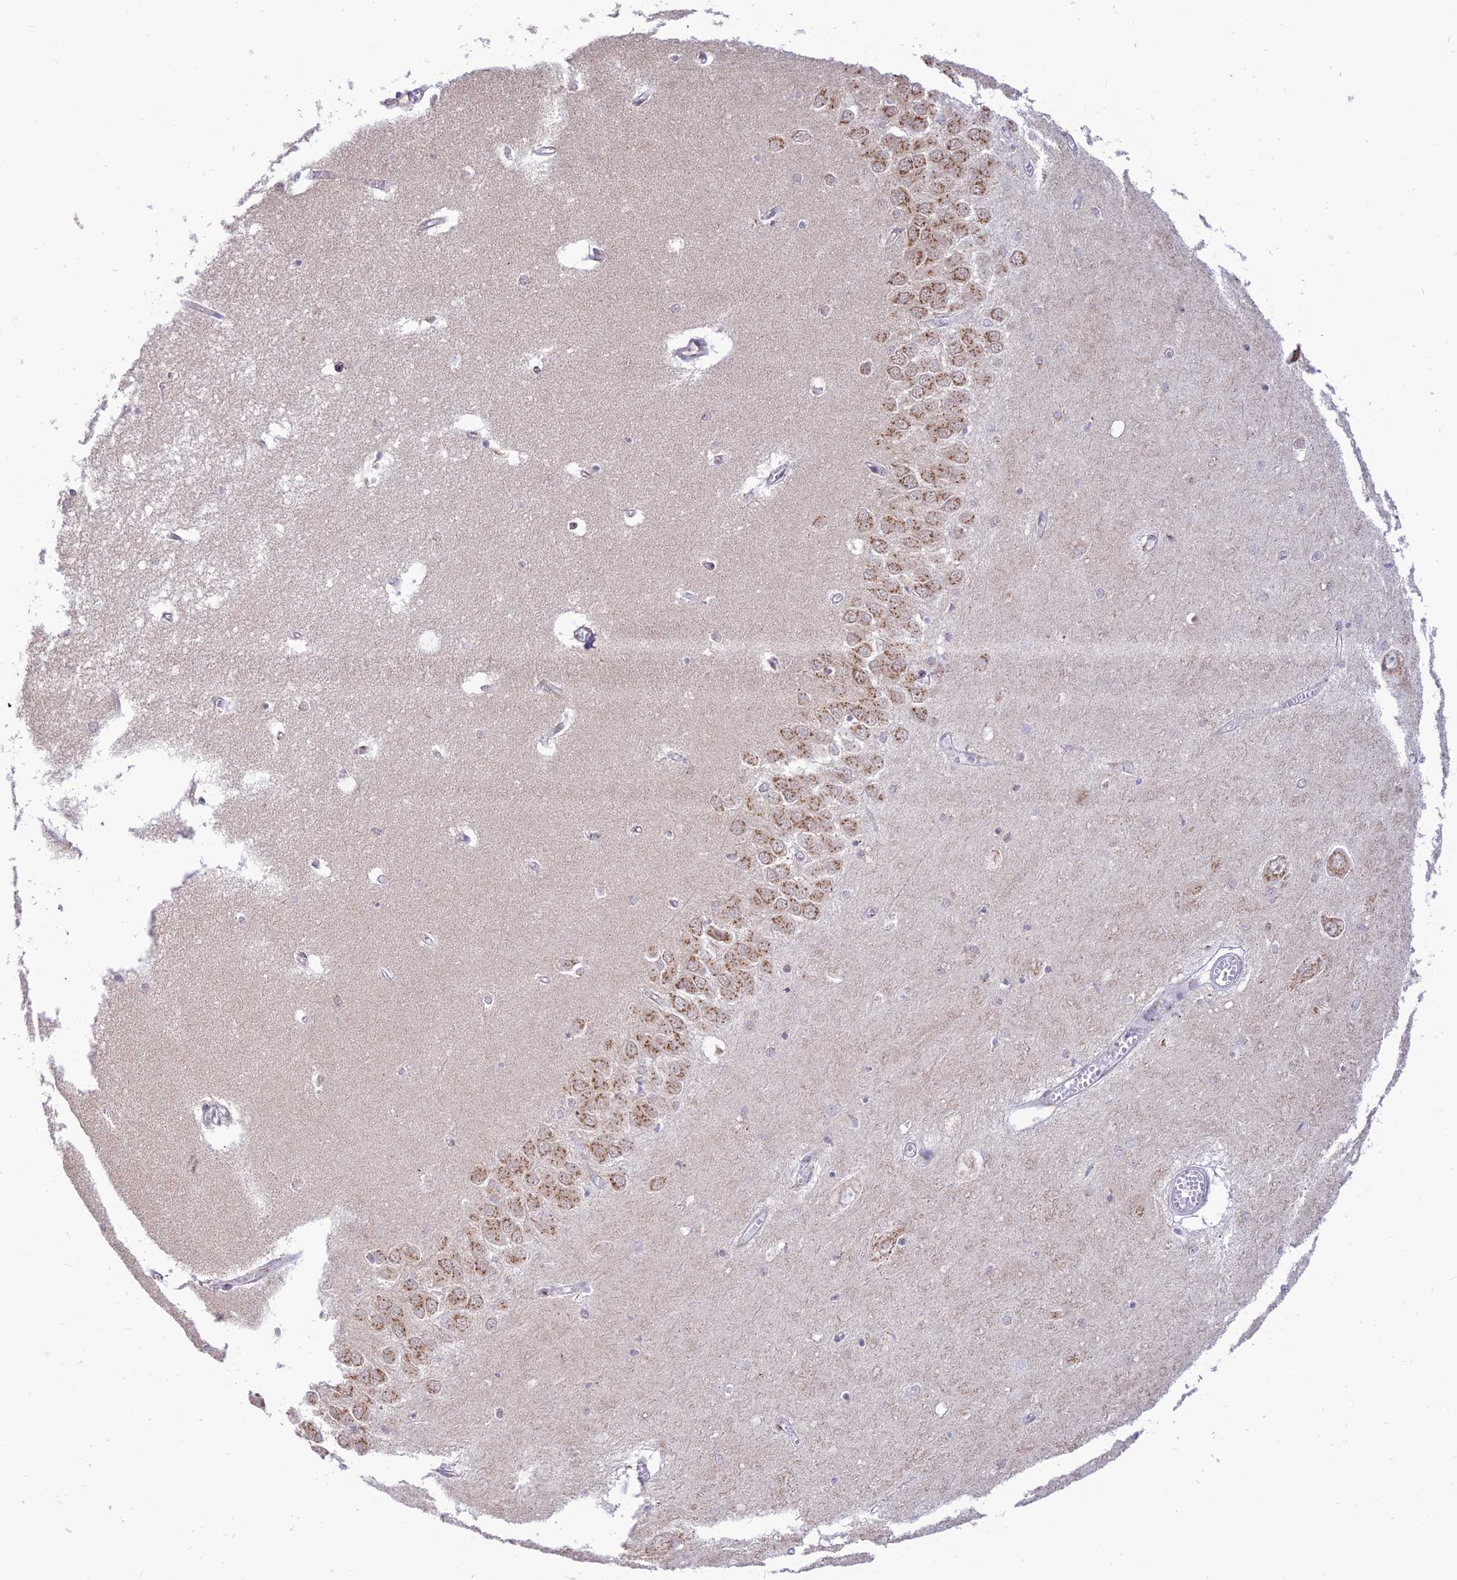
{"staining": {"intensity": "negative", "quantity": "none", "location": "none"}, "tissue": "hippocampus", "cell_type": "Glial cells", "image_type": "normal", "snomed": [{"axis": "morphology", "description": "Normal tissue, NOS"}, {"axis": "topography", "description": "Hippocampus"}], "caption": "An image of human hippocampus is negative for staining in glial cells. (DAB (3,3'-diaminobenzidine) immunohistochemistry (IHC), high magnification).", "gene": "GOLGA3", "patient": {"sex": "male", "age": 70}}